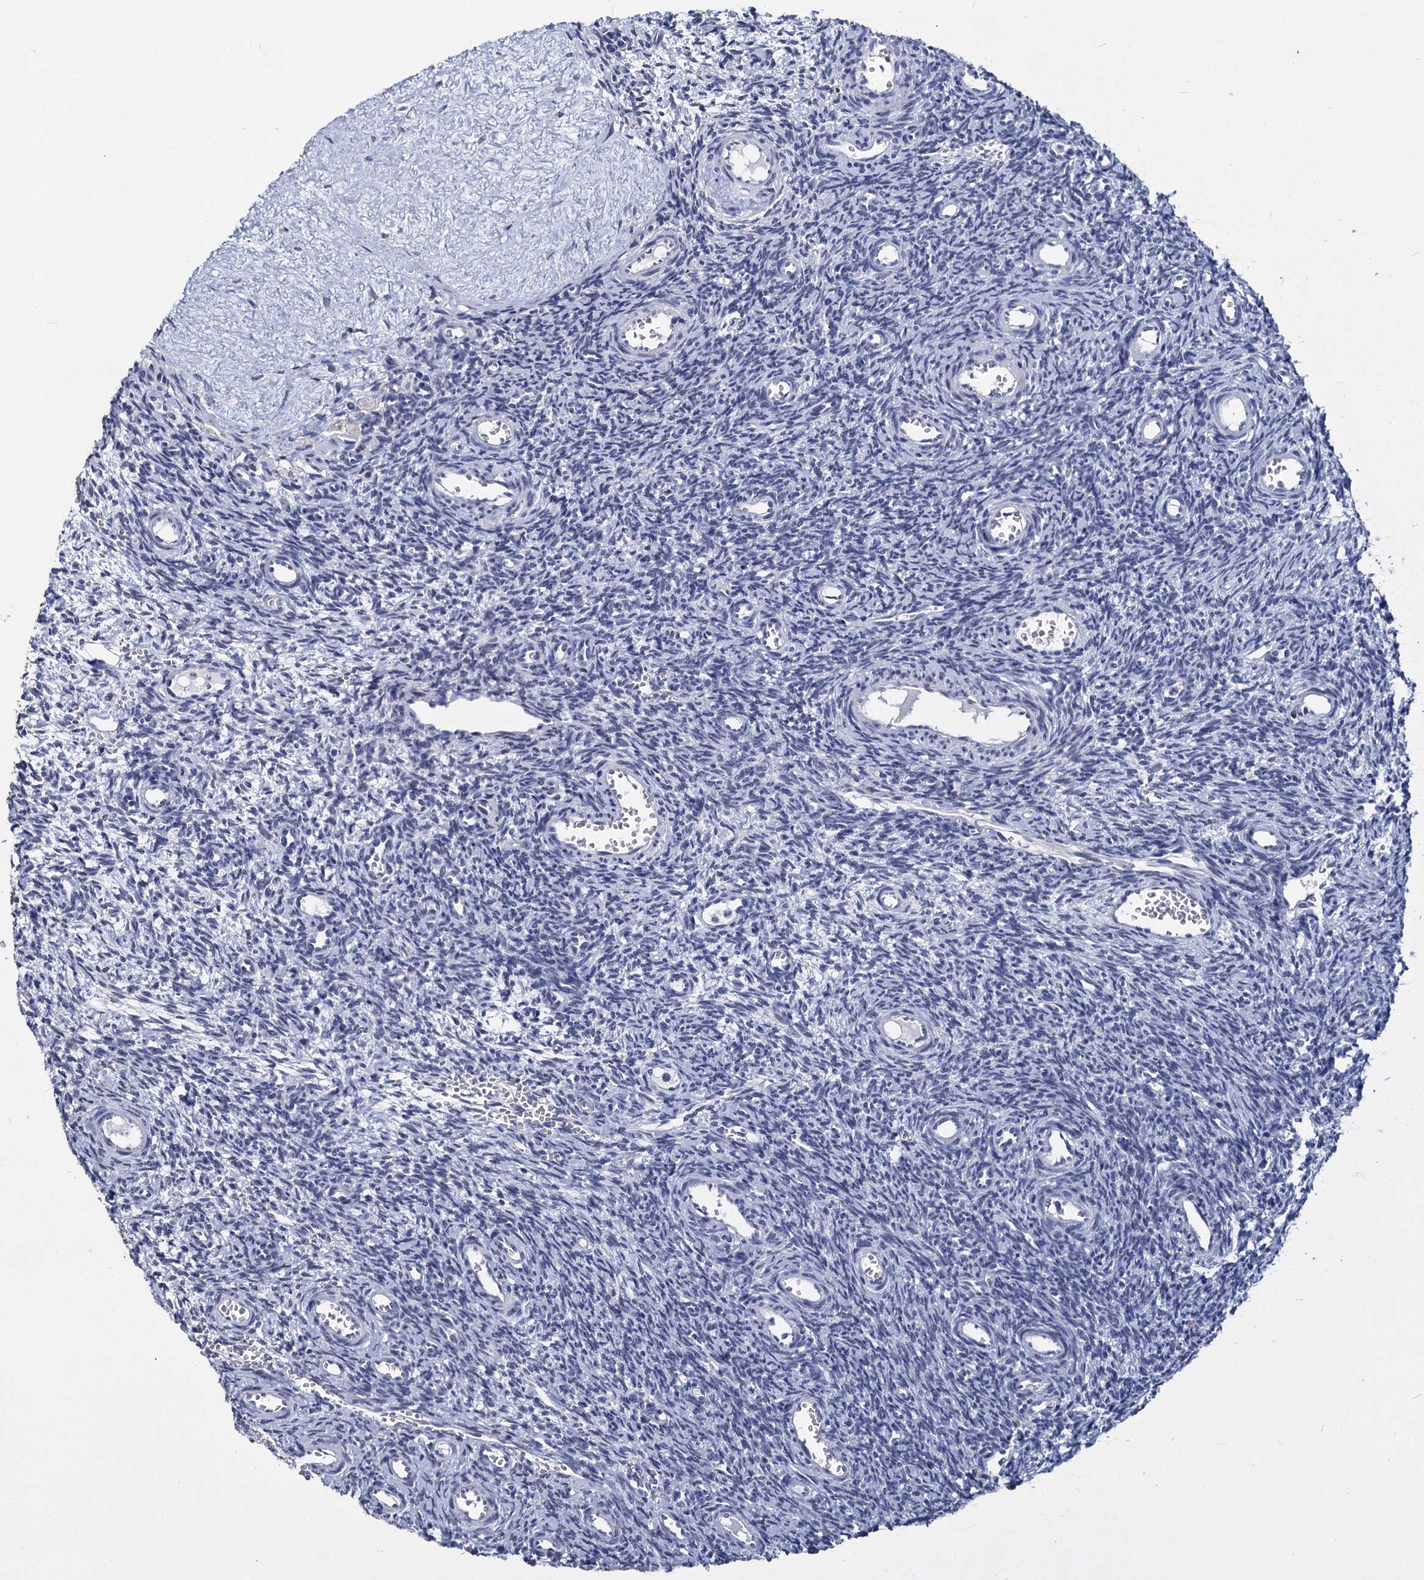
{"staining": {"intensity": "negative", "quantity": "none", "location": "none"}, "tissue": "ovary", "cell_type": "Ovarian stroma cells", "image_type": "normal", "snomed": [{"axis": "morphology", "description": "Normal tissue, NOS"}, {"axis": "topography", "description": "Ovary"}], "caption": "An IHC photomicrograph of normal ovary is shown. There is no staining in ovarian stroma cells of ovary. The staining is performed using DAB (3,3'-diaminobenzidine) brown chromogen with nuclei counter-stained in using hematoxylin.", "gene": "MAGEA4", "patient": {"sex": "female", "age": 39}}